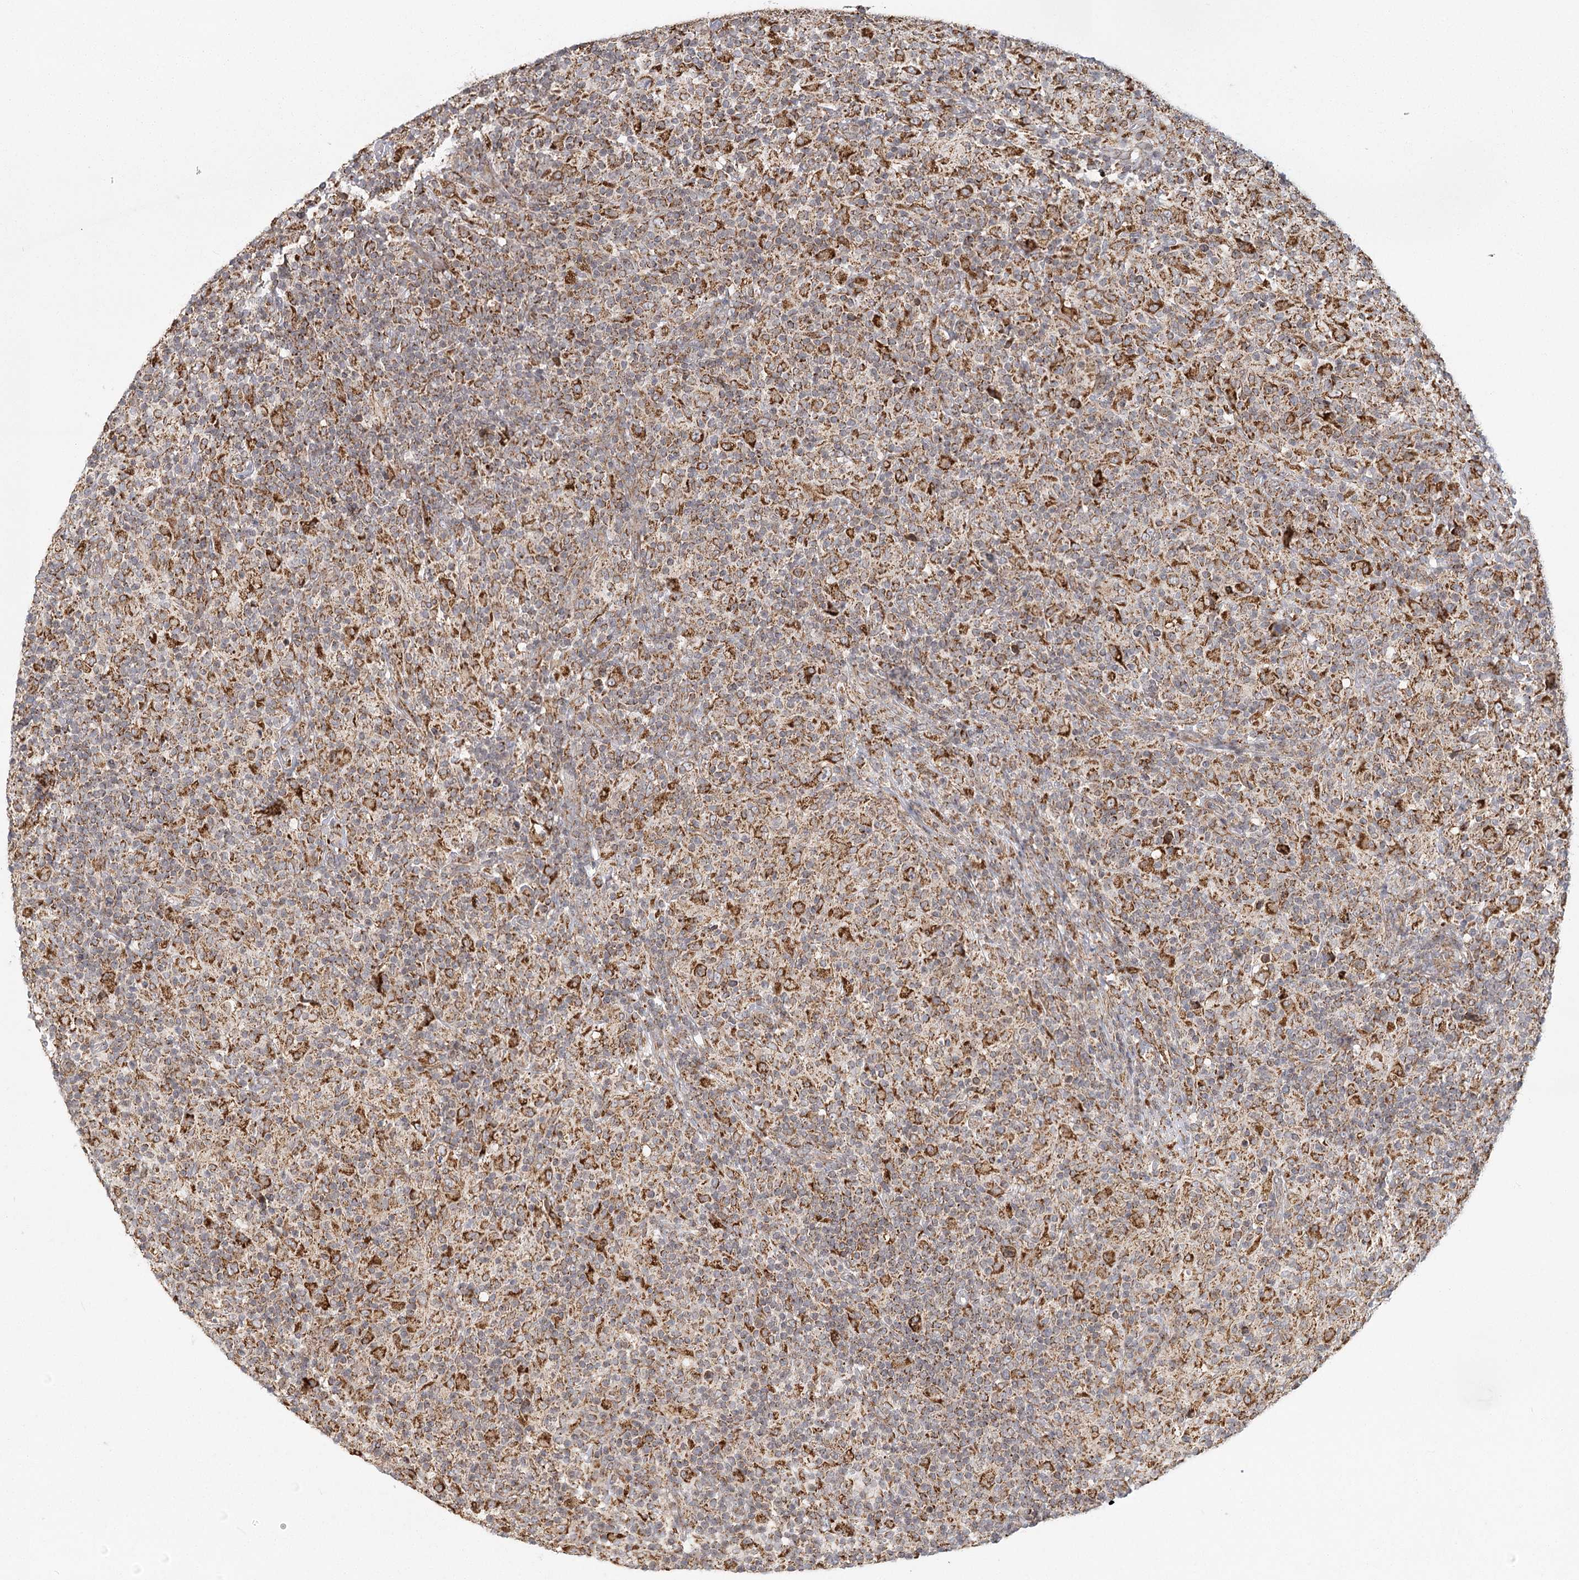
{"staining": {"intensity": "strong", "quantity": ">75%", "location": "cytoplasmic/membranous"}, "tissue": "lymphoma", "cell_type": "Tumor cells", "image_type": "cancer", "snomed": [{"axis": "morphology", "description": "Hodgkin's disease, NOS"}, {"axis": "topography", "description": "Lymph node"}], "caption": "Lymphoma tissue reveals strong cytoplasmic/membranous staining in about >75% of tumor cells", "gene": "LACTB", "patient": {"sex": "male", "age": 70}}